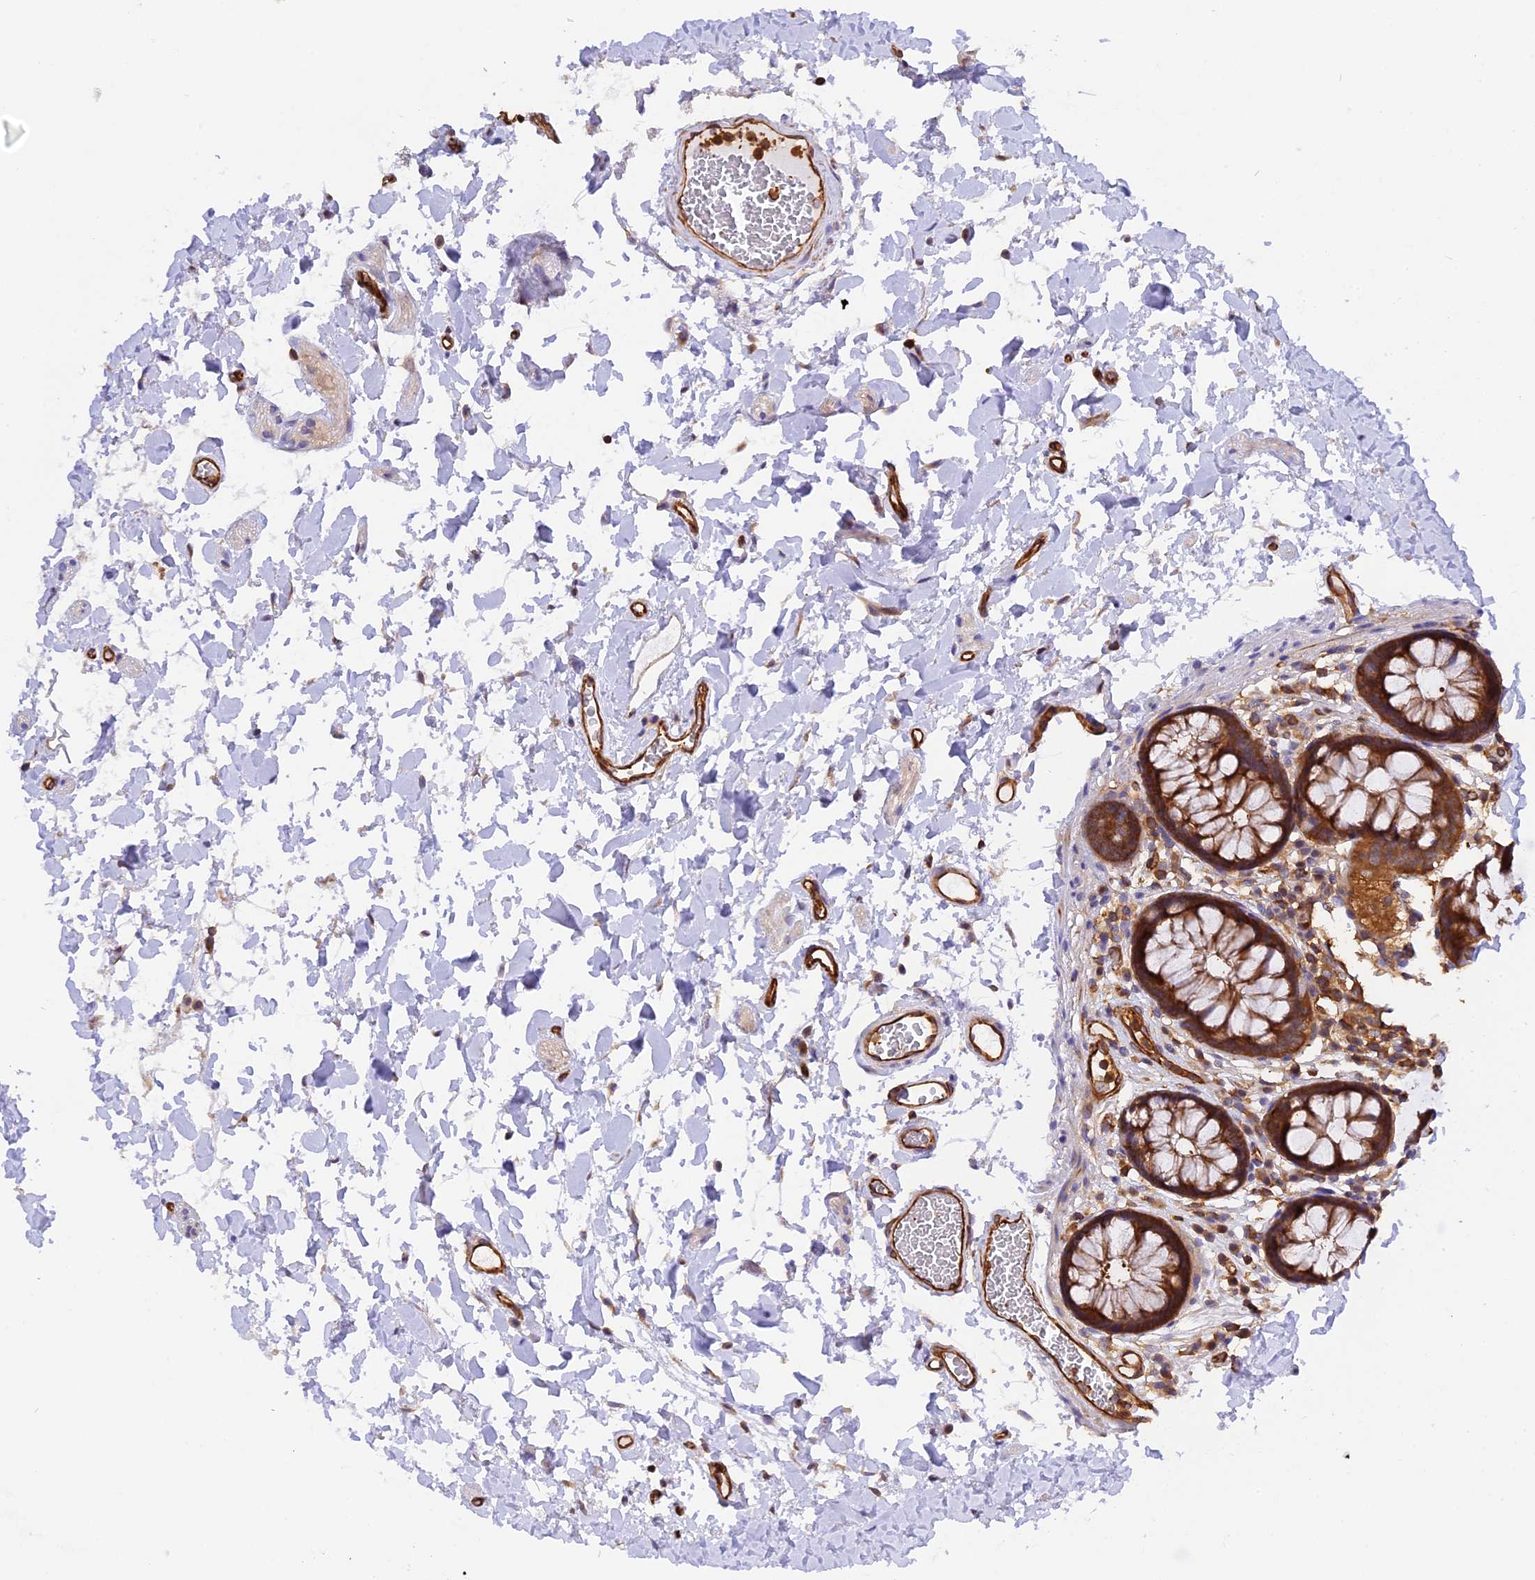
{"staining": {"intensity": "moderate", "quantity": ">75%", "location": "cytoplasmic/membranous"}, "tissue": "colon", "cell_type": "Endothelial cells", "image_type": "normal", "snomed": [{"axis": "morphology", "description": "Normal tissue, NOS"}, {"axis": "topography", "description": "Colon"}], "caption": "Colon stained with a brown dye displays moderate cytoplasmic/membranous positive positivity in approximately >75% of endothelial cells.", "gene": "C5orf22", "patient": {"sex": "male", "age": 84}}